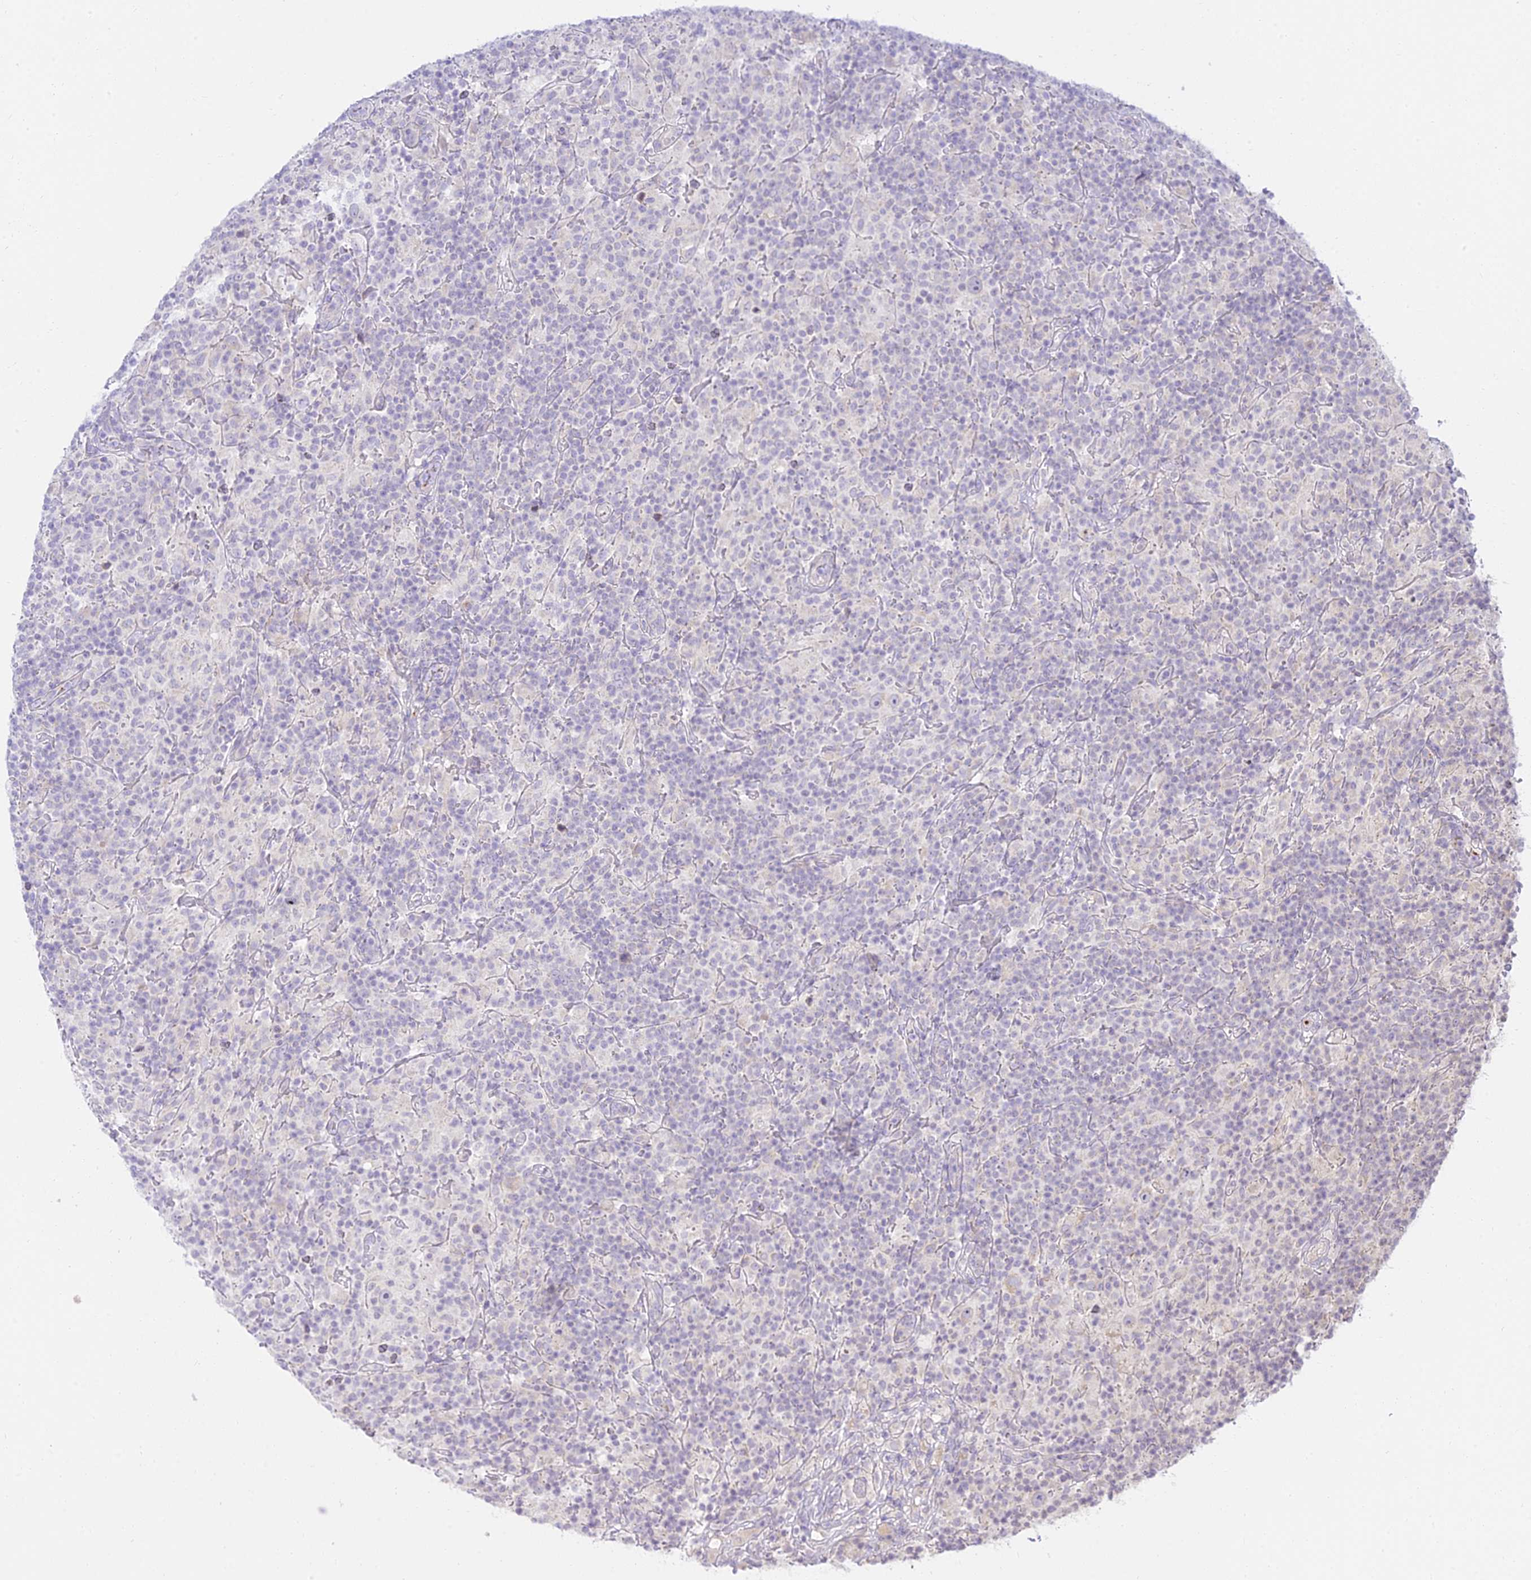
{"staining": {"intensity": "negative", "quantity": "none", "location": "none"}, "tissue": "lymphoma", "cell_type": "Tumor cells", "image_type": "cancer", "snomed": [{"axis": "morphology", "description": "Hodgkin's disease, NOS"}, {"axis": "topography", "description": "Lymph node"}], "caption": "Immunohistochemistry of lymphoma displays no positivity in tumor cells.", "gene": "TMEM40", "patient": {"sex": "male", "age": 70}}